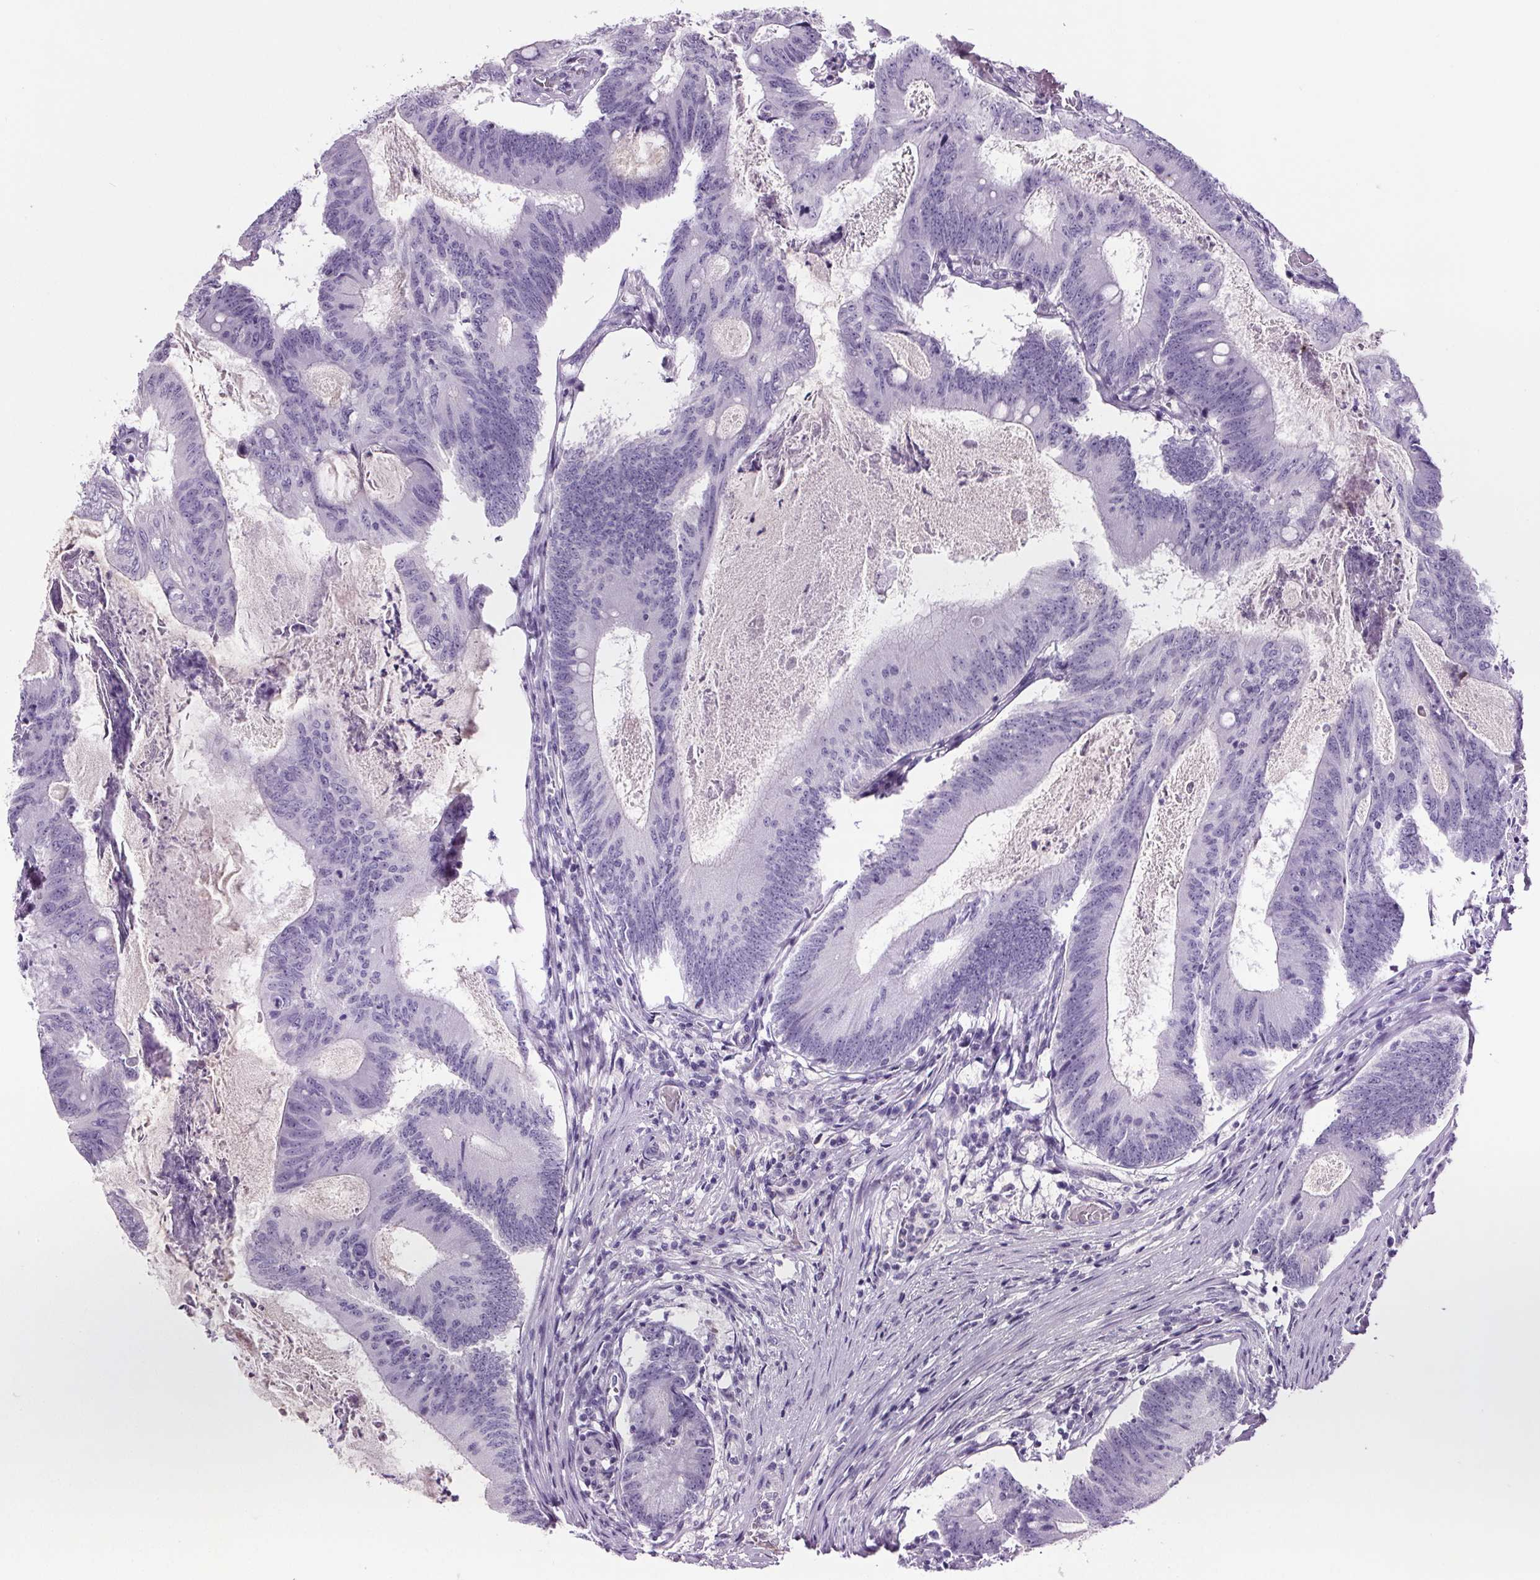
{"staining": {"intensity": "negative", "quantity": "none", "location": "none"}, "tissue": "colorectal cancer", "cell_type": "Tumor cells", "image_type": "cancer", "snomed": [{"axis": "morphology", "description": "Adenocarcinoma, NOS"}, {"axis": "topography", "description": "Colon"}], "caption": "Immunohistochemistry (IHC) photomicrograph of neoplastic tissue: colorectal adenocarcinoma stained with DAB reveals no significant protein staining in tumor cells. (Stains: DAB immunohistochemistry with hematoxylin counter stain, Microscopy: brightfield microscopy at high magnification).", "gene": "CD5L", "patient": {"sex": "female", "age": 70}}